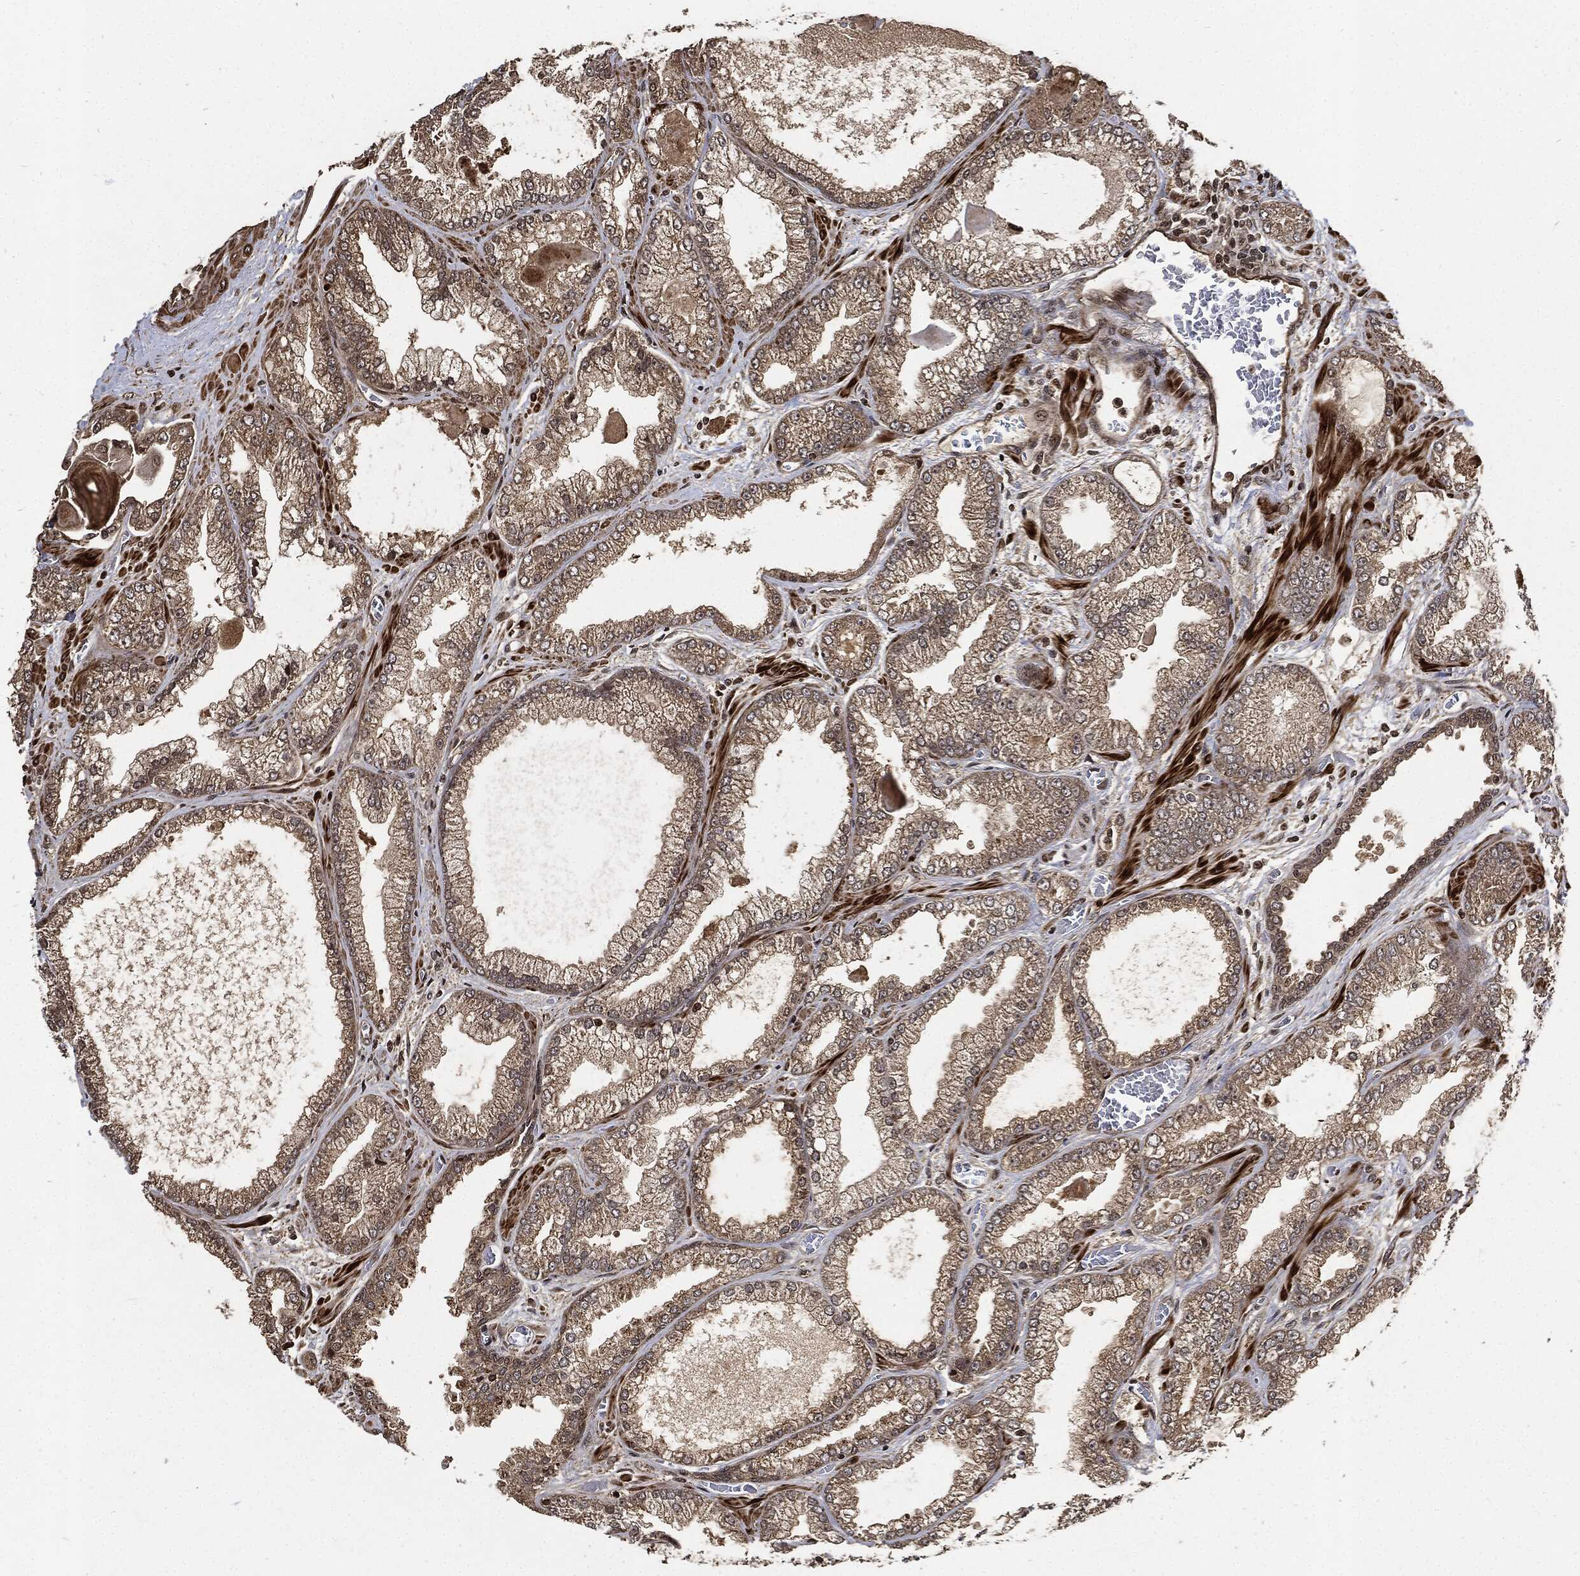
{"staining": {"intensity": "weak", "quantity": ">75%", "location": "cytoplasmic/membranous"}, "tissue": "prostate cancer", "cell_type": "Tumor cells", "image_type": "cancer", "snomed": [{"axis": "morphology", "description": "Adenocarcinoma, Low grade"}, {"axis": "topography", "description": "Prostate"}], "caption": "An image of human adenocarcinoma (low-grade) (prostate) stained for a protein shows weak cytoplasmic/membranous brown staining in tumor cells. The protein of interest is shown in brown color, while the nuclei are stained blue.", "gene": "PDK1", "patient": {"sex": "male", "age": 57}}